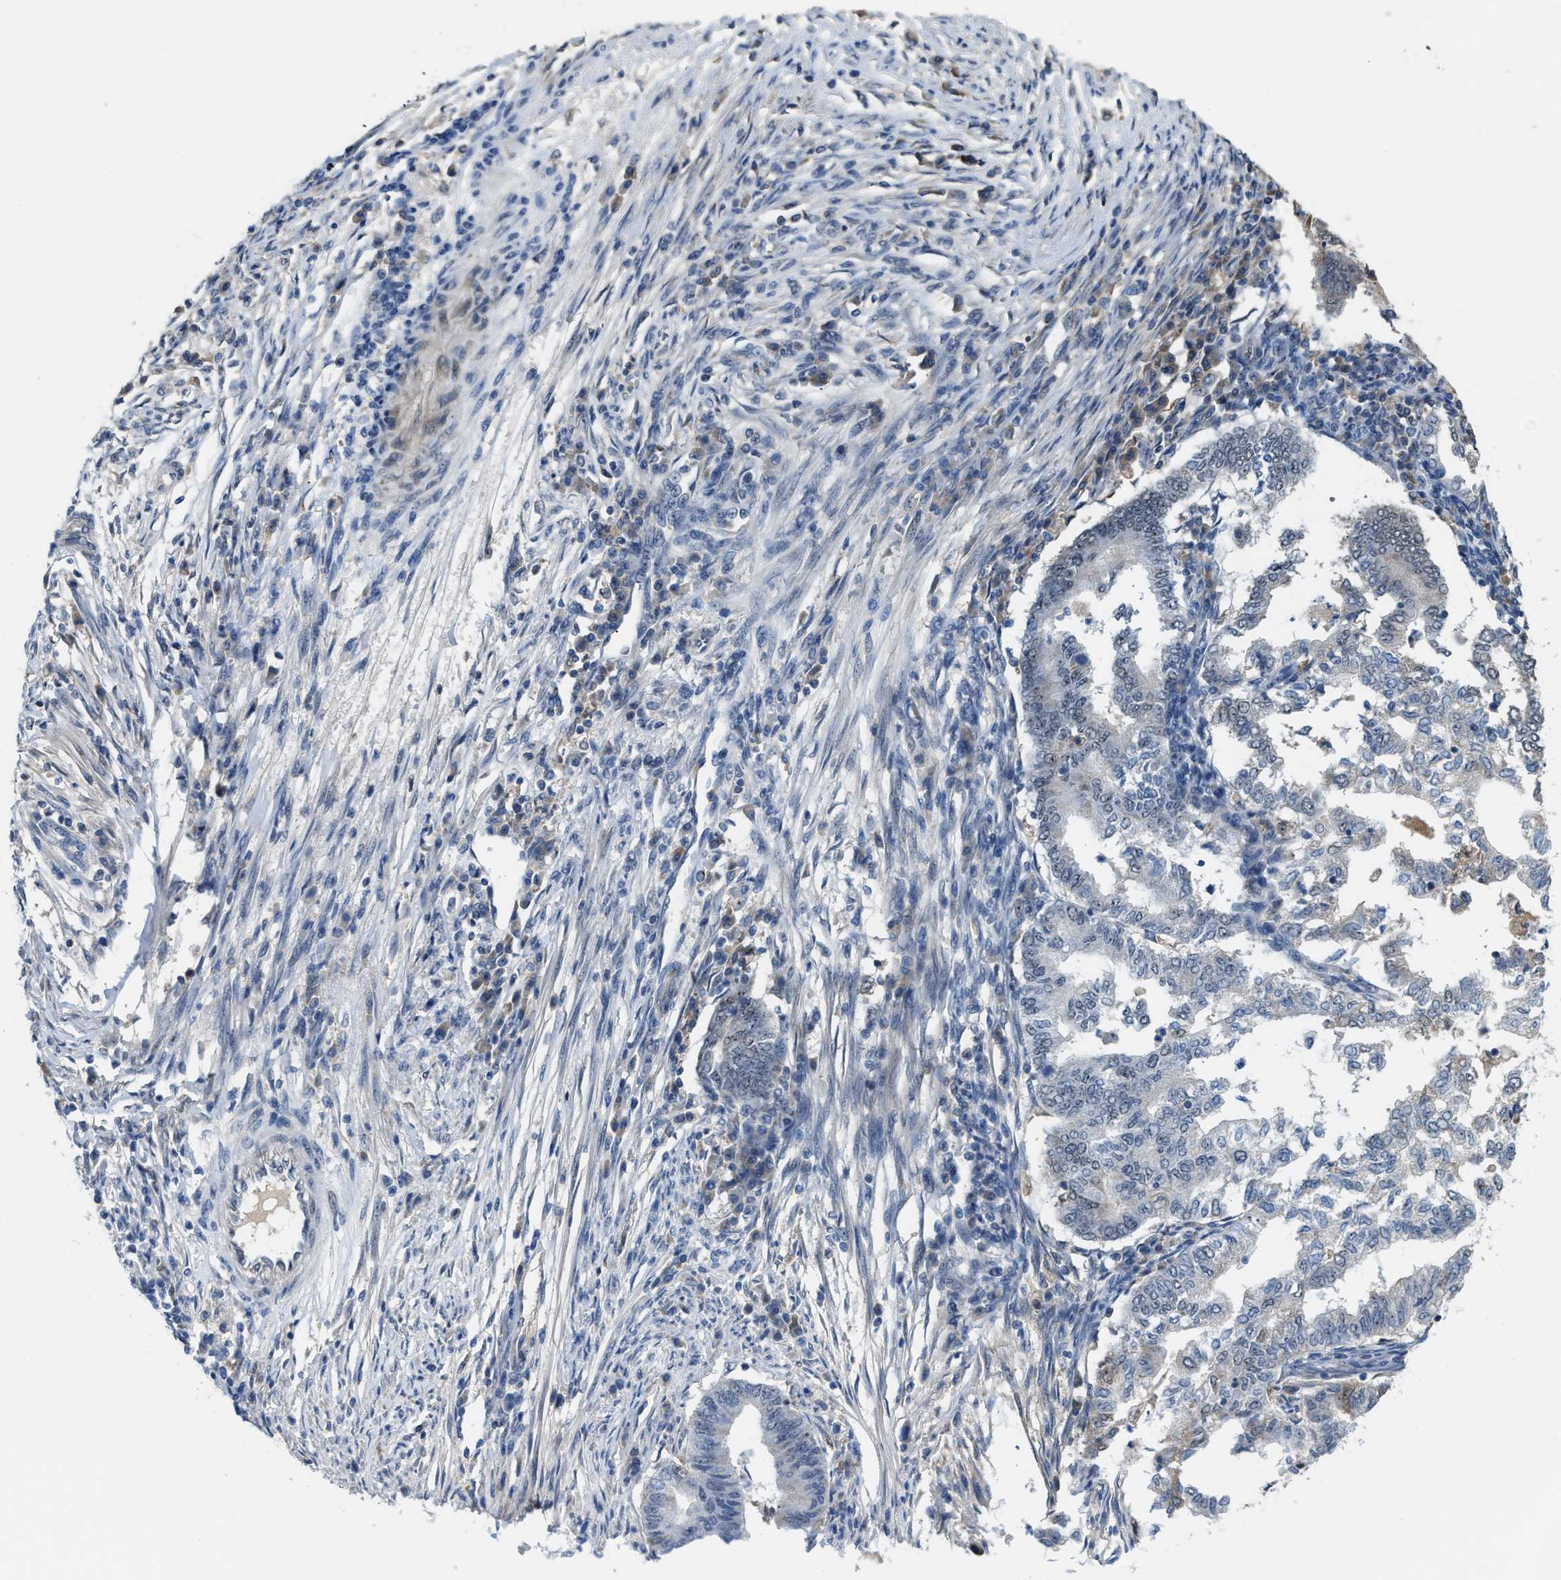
{"staining": {"intensity": "negative", "quantity": "none", "location": "none"}, "tissue": "endometrial cancer", "cell_type": "Tumor cells", "image_type": "cancer", "snomed": [{"axis": "morphology", "description": "Polyp, NOS"}, {"axis": "morphology", "description": "Adenocarcinoma, NOS"}, {"axis": "morphology", "description": "Adenoma, NOS"}, {"axis": "topography", "description": "Endometrium"}], "caption": "Tumor cells show no significant protein positivity in endometrial cancer. Brightfield microscopy of immunohistochemistry (IHC) stained with DAB (brown) and hematoxylin (blue), captured at high magnification.", "gene": "ZNF783", "patient": {"sex": "female", "age": 79}}